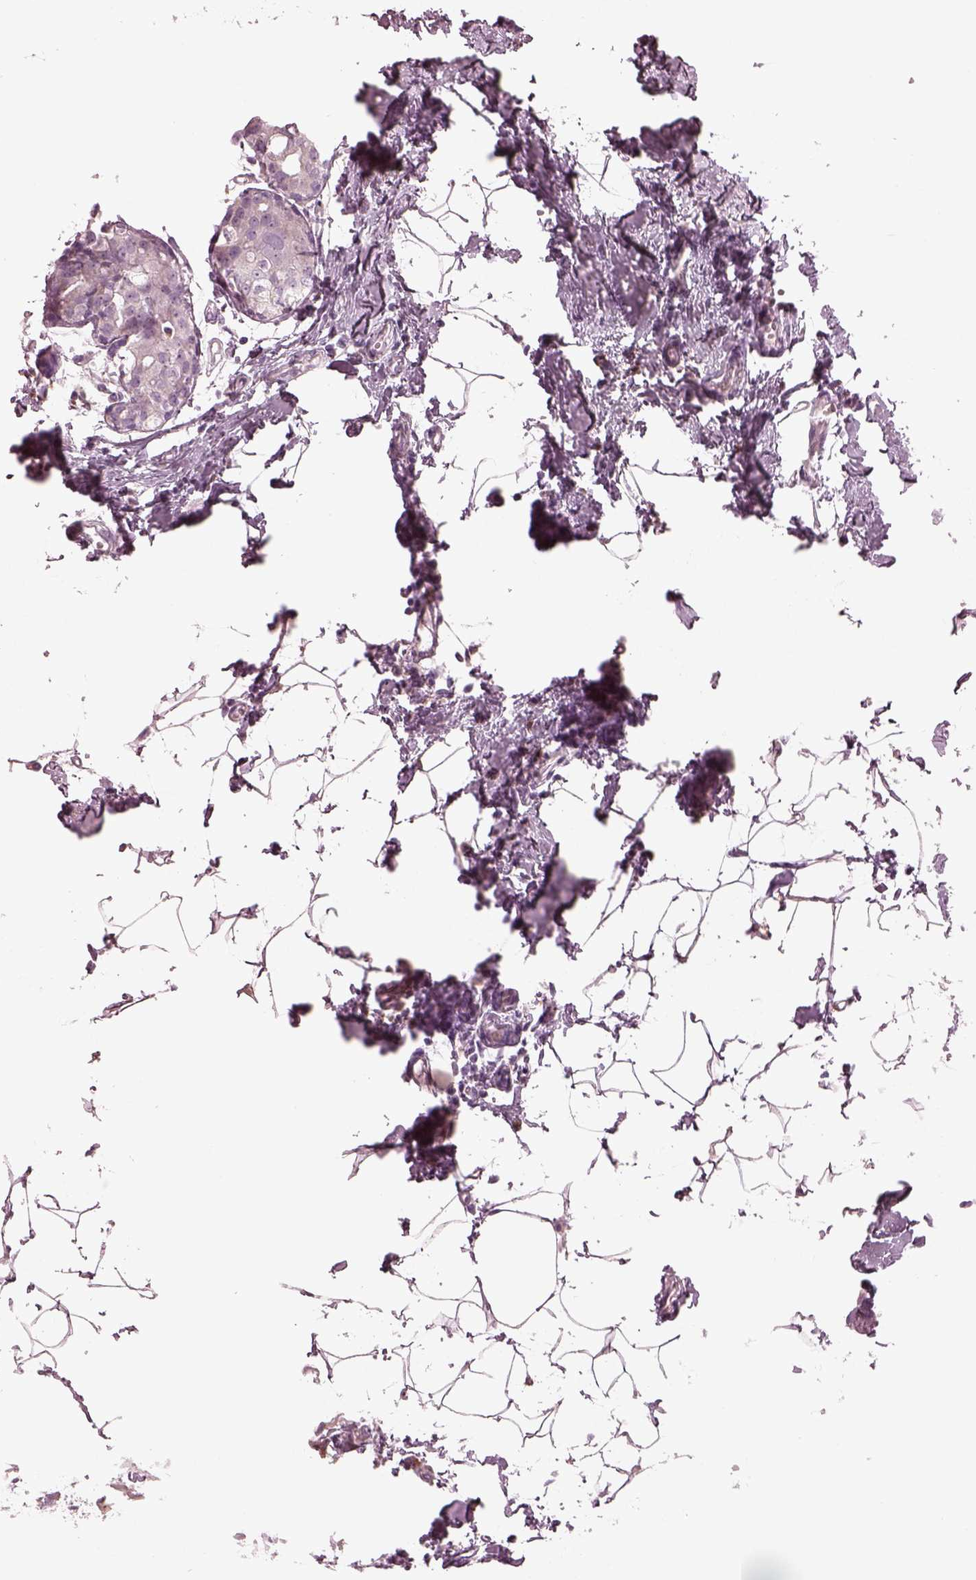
{"staining": {"intensity": "negative", "quantity": "none", "location": "none"}, "tissue": "breast cancer", "cell_type": "Tumor cells", "image_type": "cancer", "snomed": [{"axis": "morphology", "description": "Duct carcinoma"}, {"axis": "topography", "description": "Breast"}], "caption": "The photomicrograph demonstrates no staining of tumor cells in intraductal carcinoma (breast).", "gene": "SLAMF8", "patient": {"sex": "female", "age": 40}}